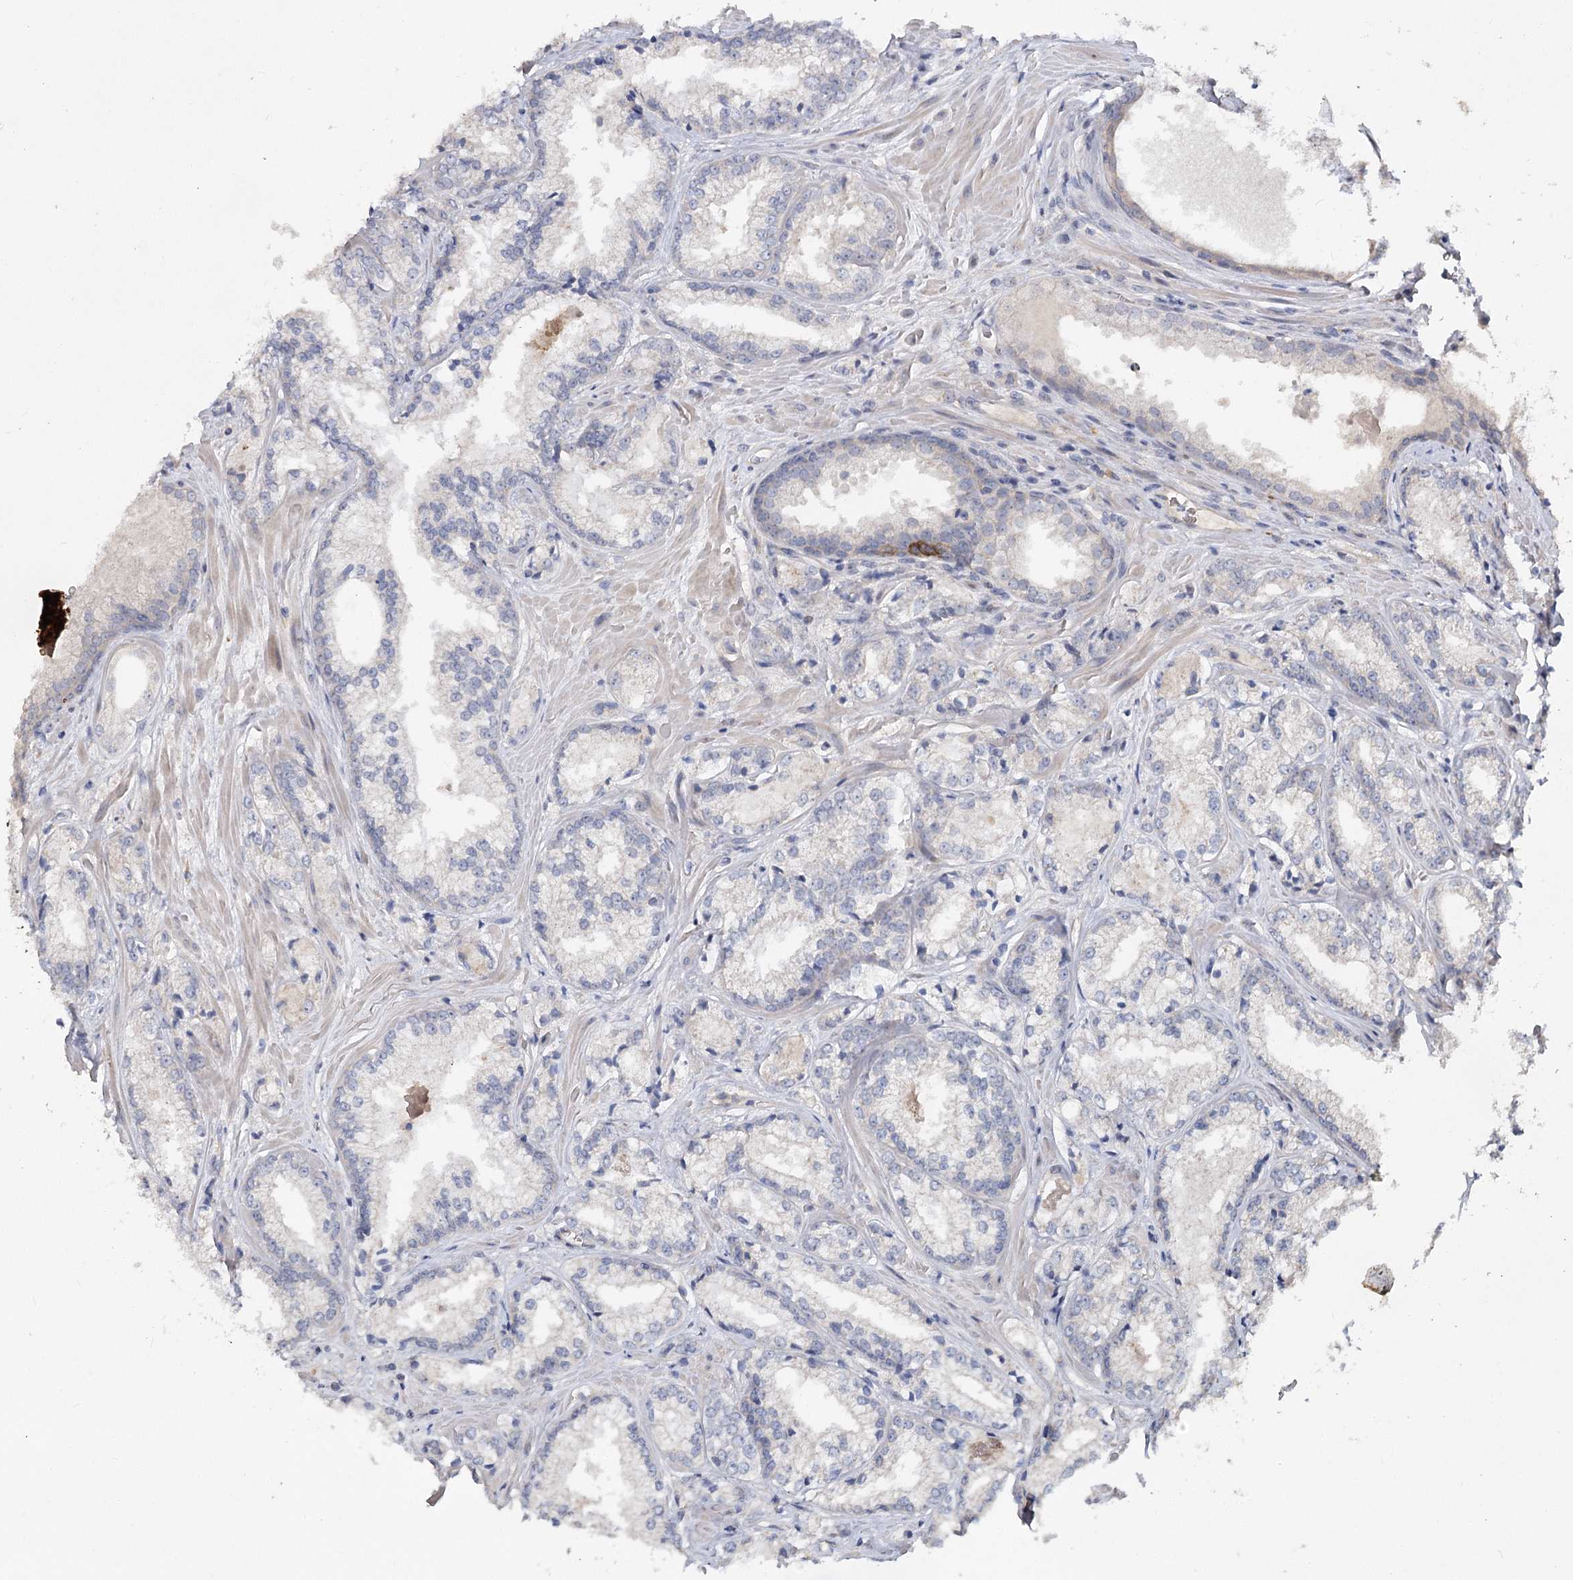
{"staining": {"intensity": "negative", "quantity": "none", "location": "none"}, "tissue": "prostate cancer", "cell_type": "Tumor cells", "image_type": "cancer", "snomed": [{"axis": "morphology", "description": "Adenocarcinoma, Low grade"}, {"axis": "topography", "description": "Prostate"}], "caption": "IHC image of human prostate cancer stained for a protein (brown), which reveals no positivity in tumor cells.", "gene": "ANGPTL5", "patient": {"sex": "male", "age": 47}}